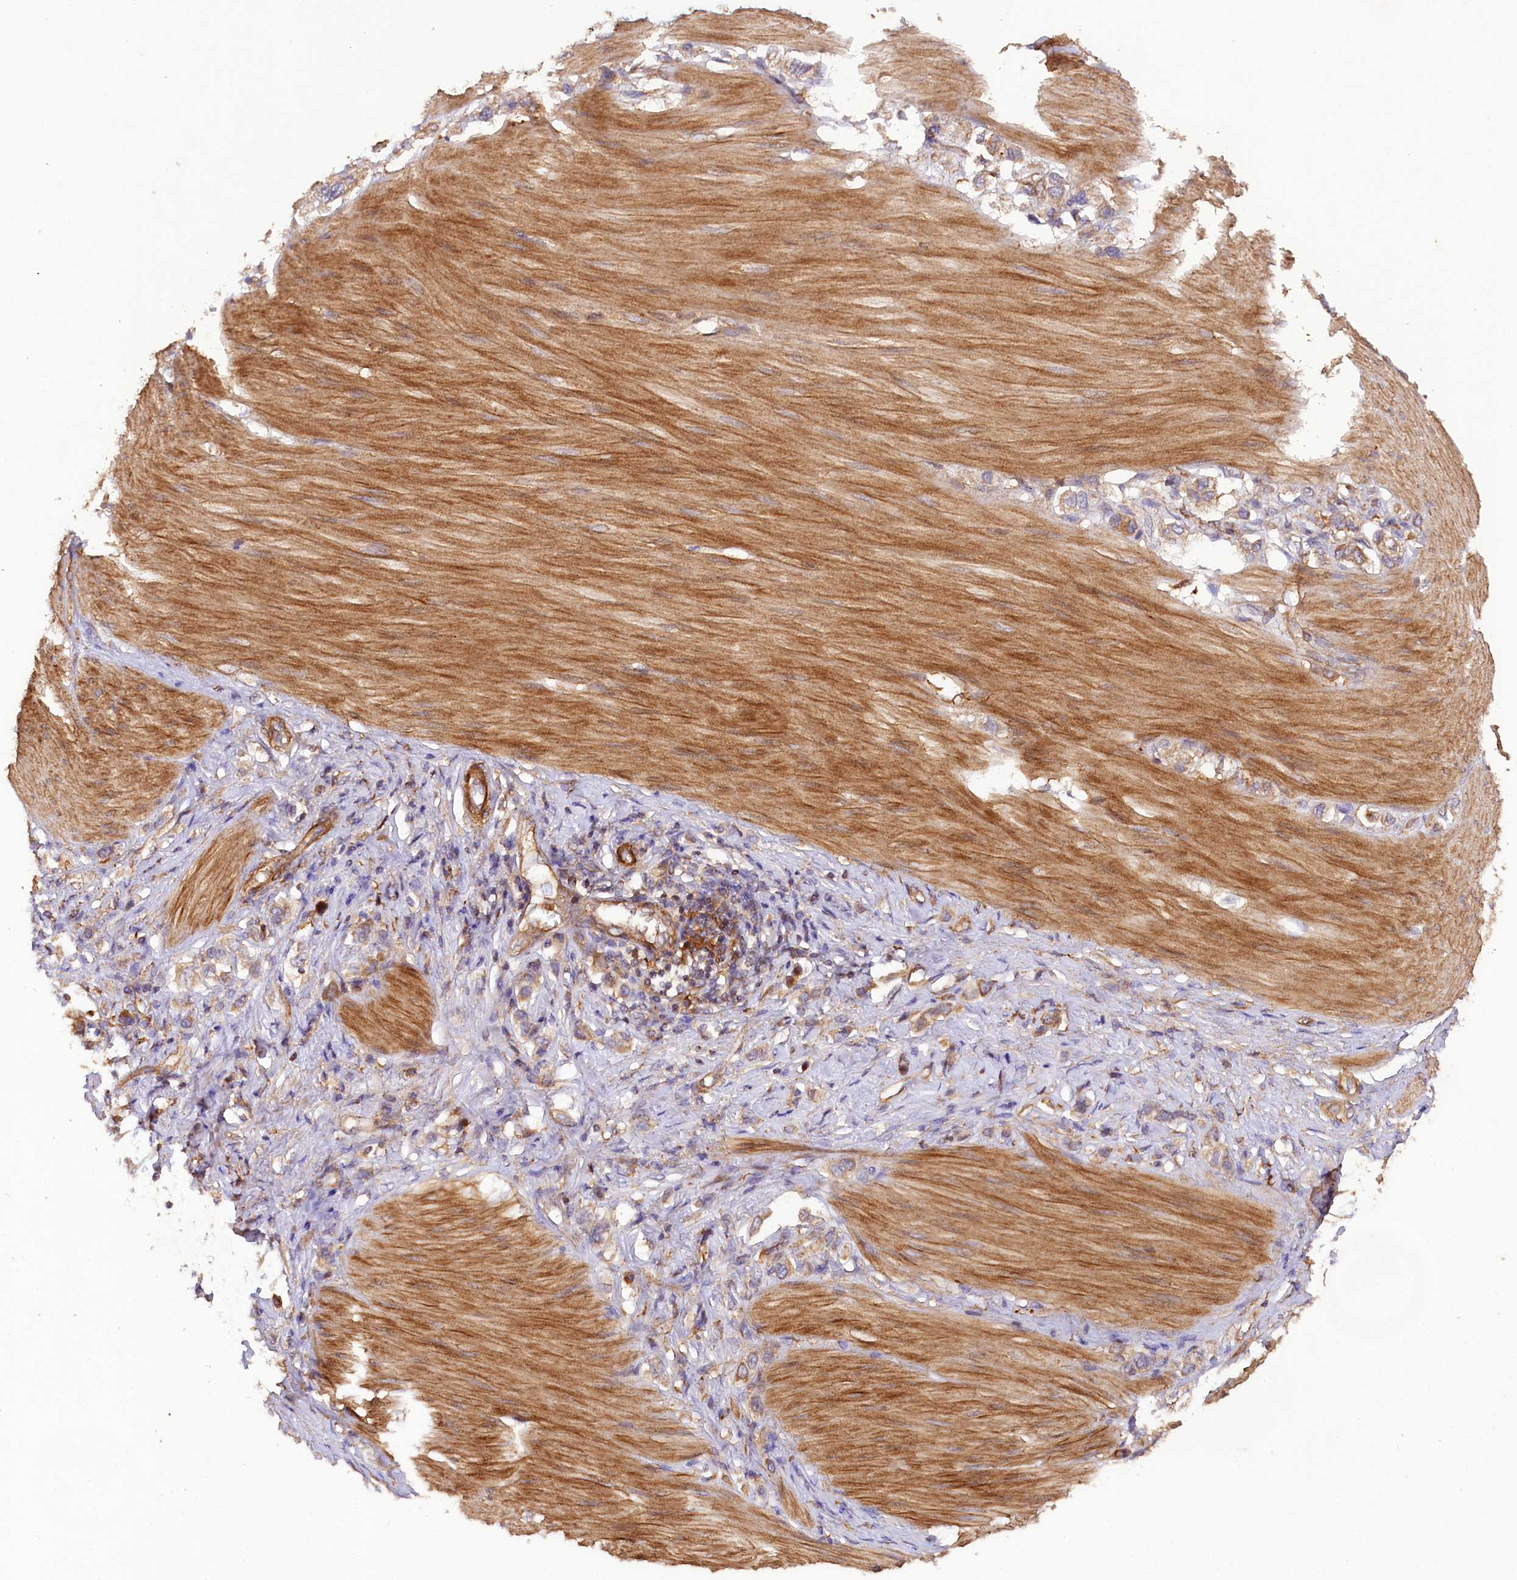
{"staining": {"intensity": "moderate", "quantity": "<25%", "location": "cytoplasmic/membranous"}, "tissue": "stomach cancer", "cell_type": "Tumor cells", "image_type": "cancer", "snomed": [{"axis": "morphology", "description": "Adenocarcinoma, NOS"}, {"axis": "topography", "description": "Stomach"}], "caption": "This is a histology image of immunohistochemistry staining of stomach cancer (adenocarcinoma), which shows moderate positivity in the cytoplasmic/membranous of tumor cells.", "gene": "CSAD", "patient": {"sex": "female", "age": 65}}